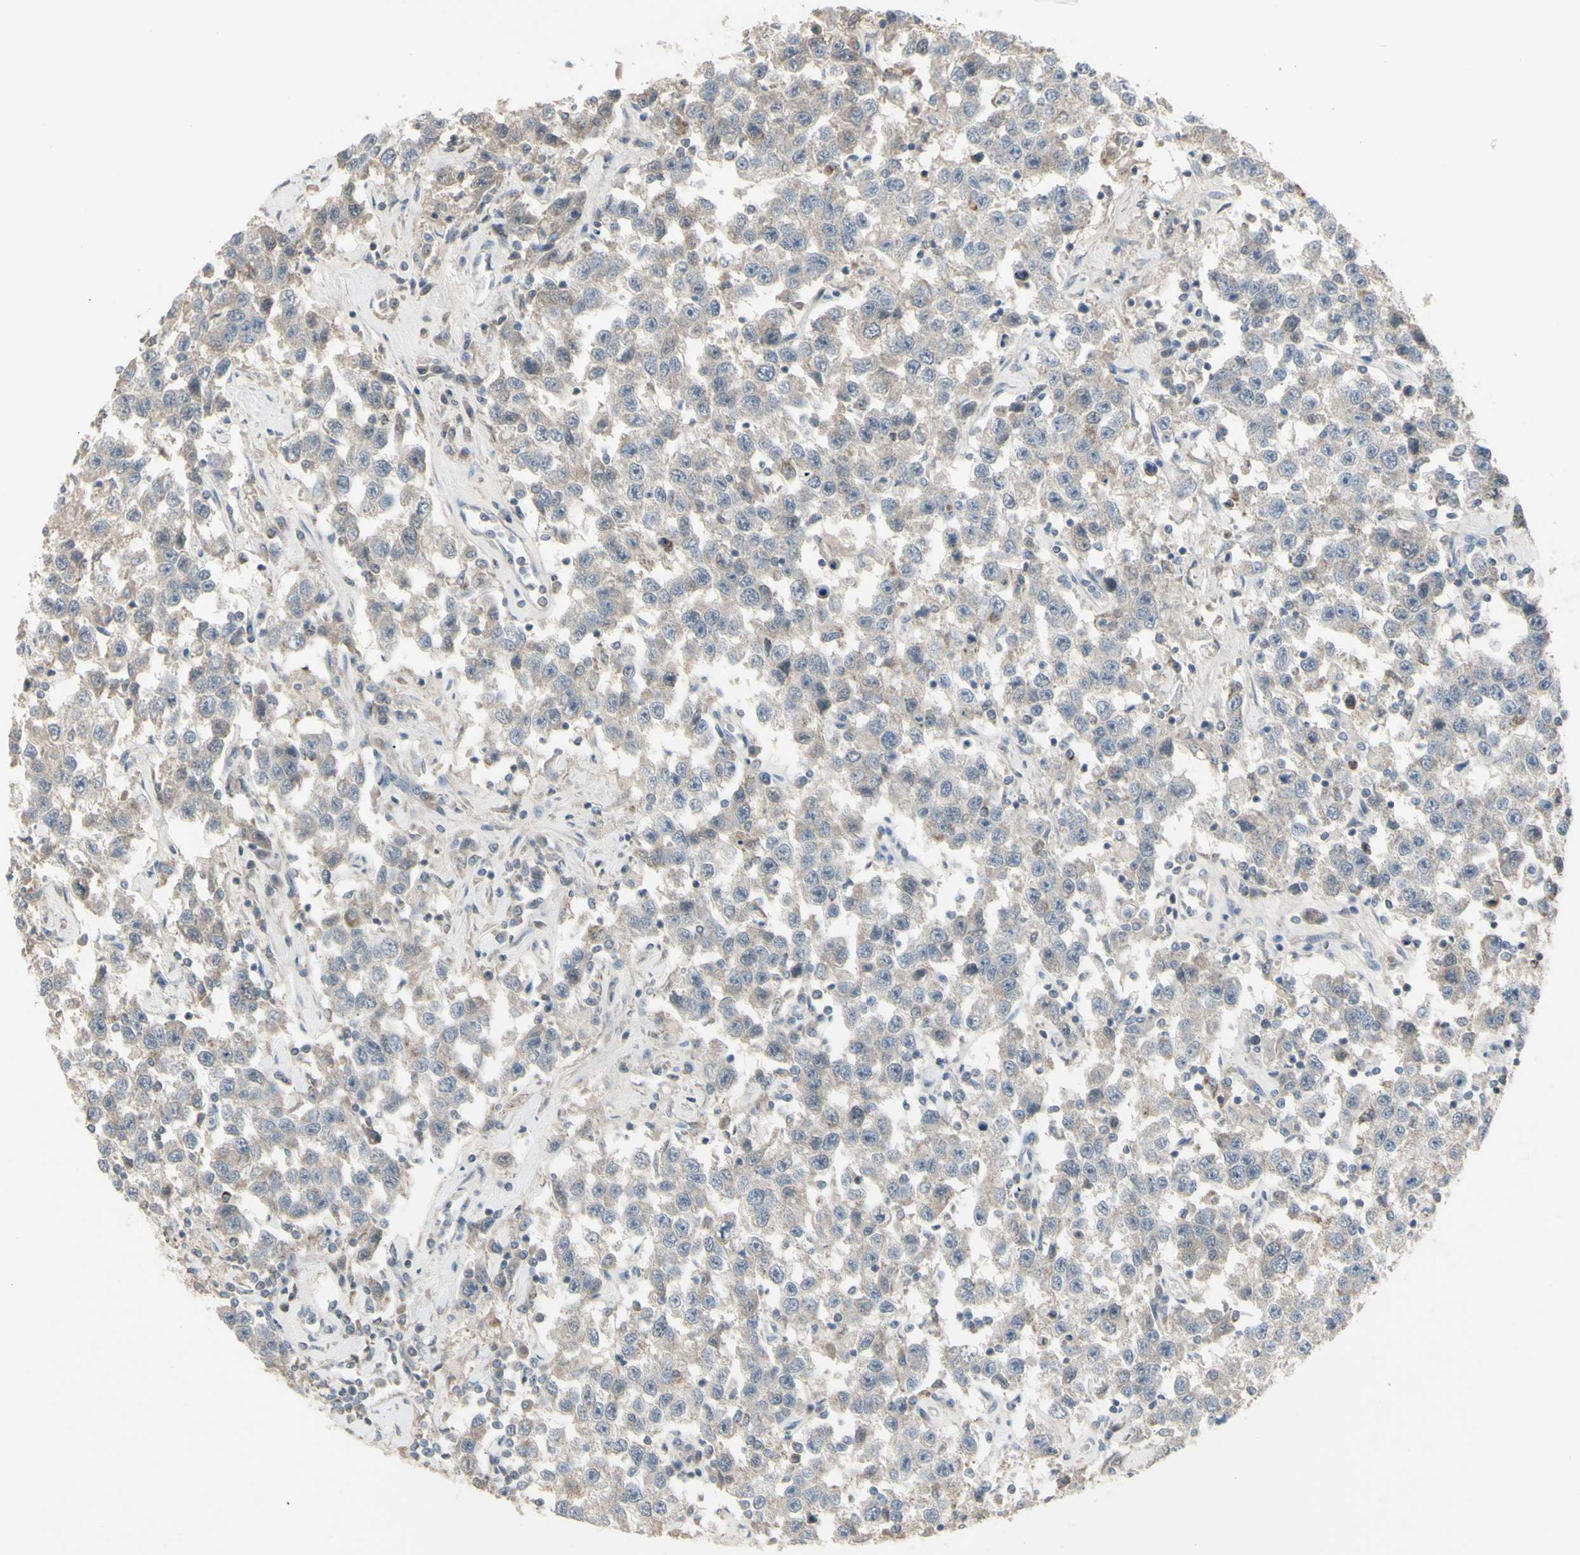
{"staining": {"intensity": "weak", "quantity": ">75%", "location": "cytoplasmic/membranous"}, "tissue": "testis cancer", "cell_type": "Tumor cells", "image_type": "cancer", "snomed": [{"axis": "morphology", "description": "Seminoma, NOS"}, {"axis": "topography", "description": "Testis"}], "caption": "Weak cytoplasmic/membranous protein expression is appreciated in about >75% of tumor cells in seminoma (testis).", "gene": "PIAS4", "patient": {"sex": "male", "age": 41}}